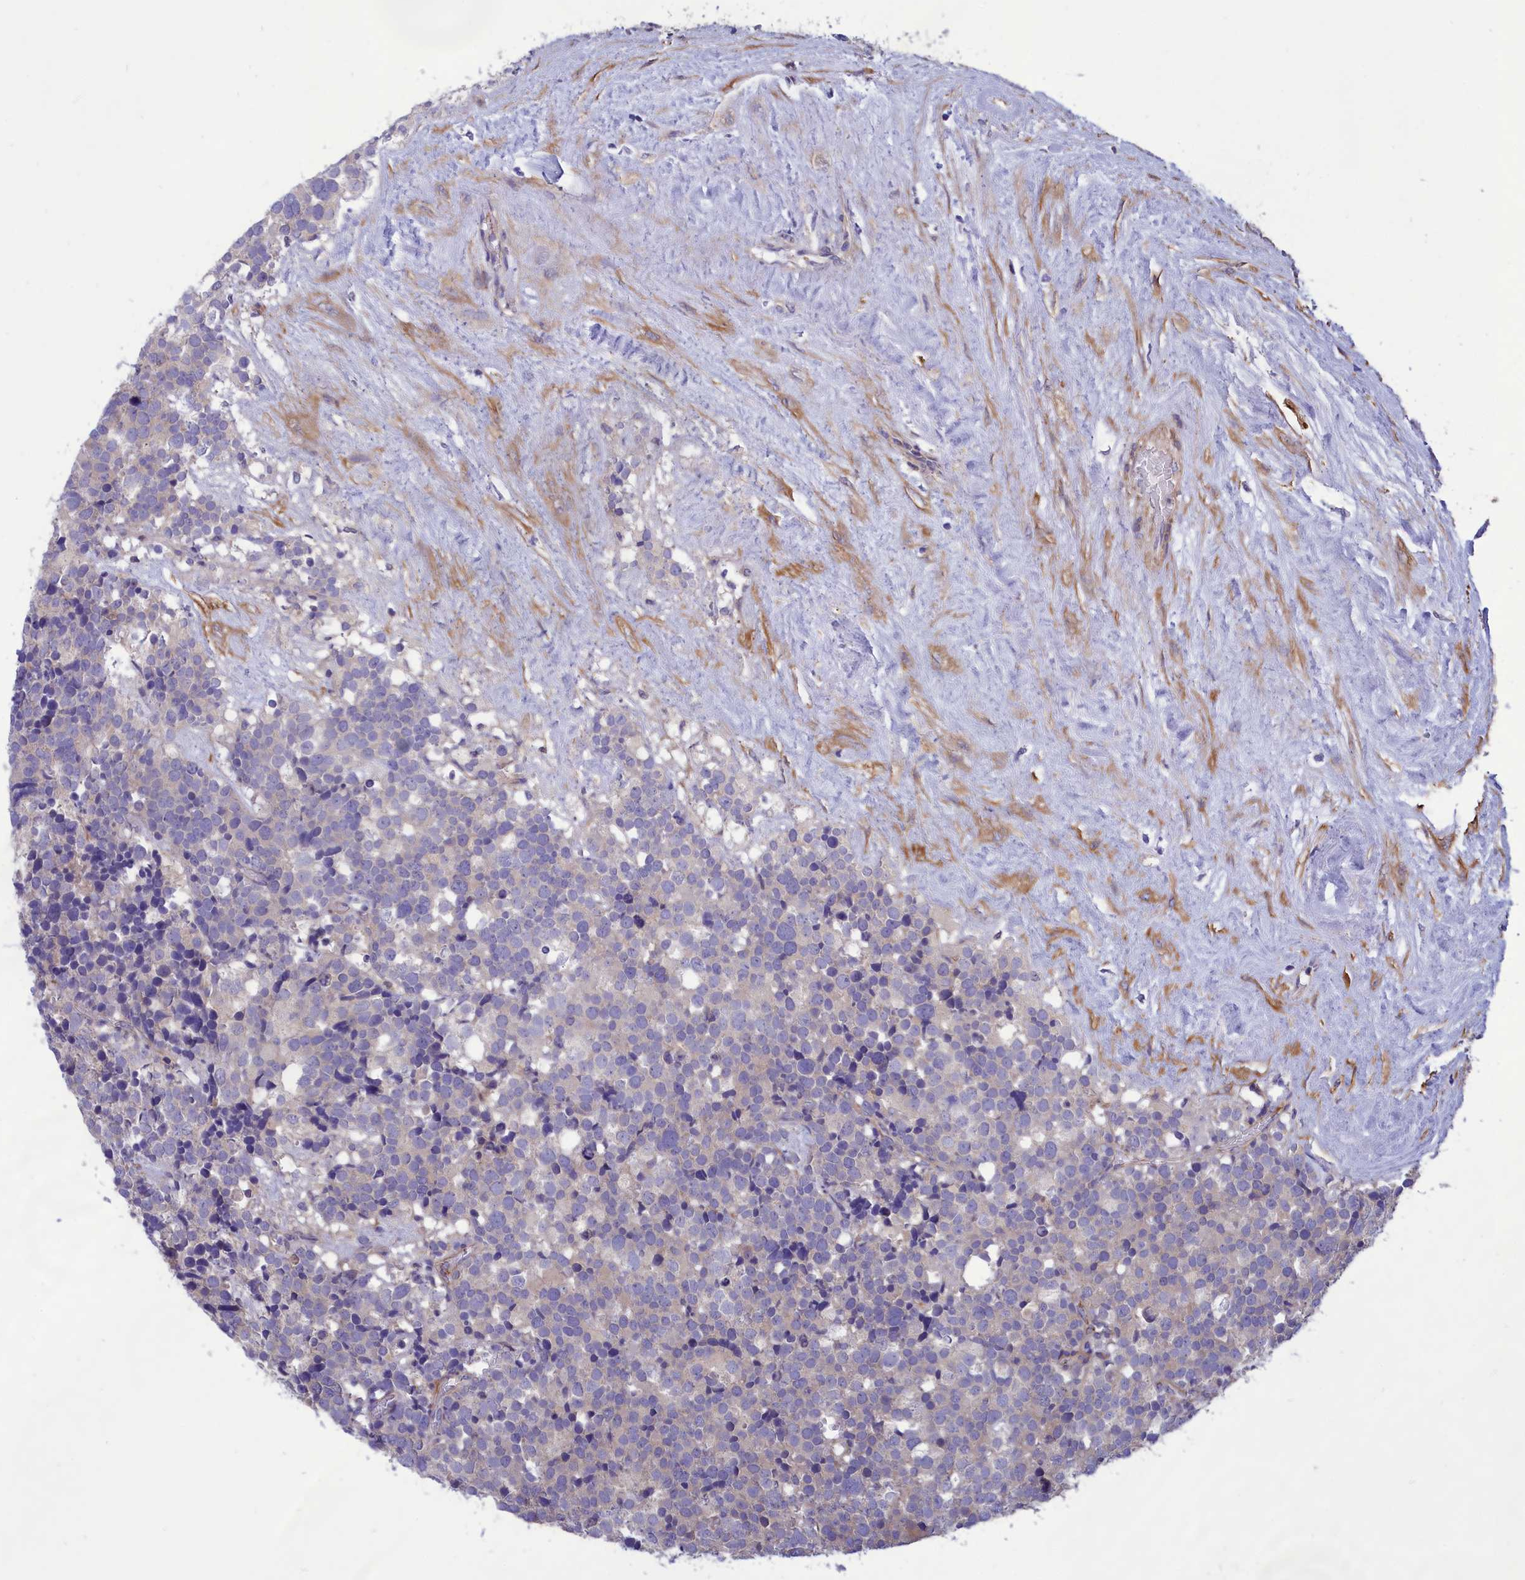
{"staining": {"intensity": "negative", "quantity": "none", "location": "none"}, "tissue": "testis cancer", "cell_type": "Tumor cells", "image_type": "cancer", "snomed": [{"axis": "morphology", "description": "Seminoma, NOS"}, {"axis": "topography", "description": "Testis"}], "caption": "A micrograph of seminoma (testis) stained for a protein shows no brown staining in tumor cells.", "gene": "AMDHD2", "patient": {"sex": "male", "age": 71}}